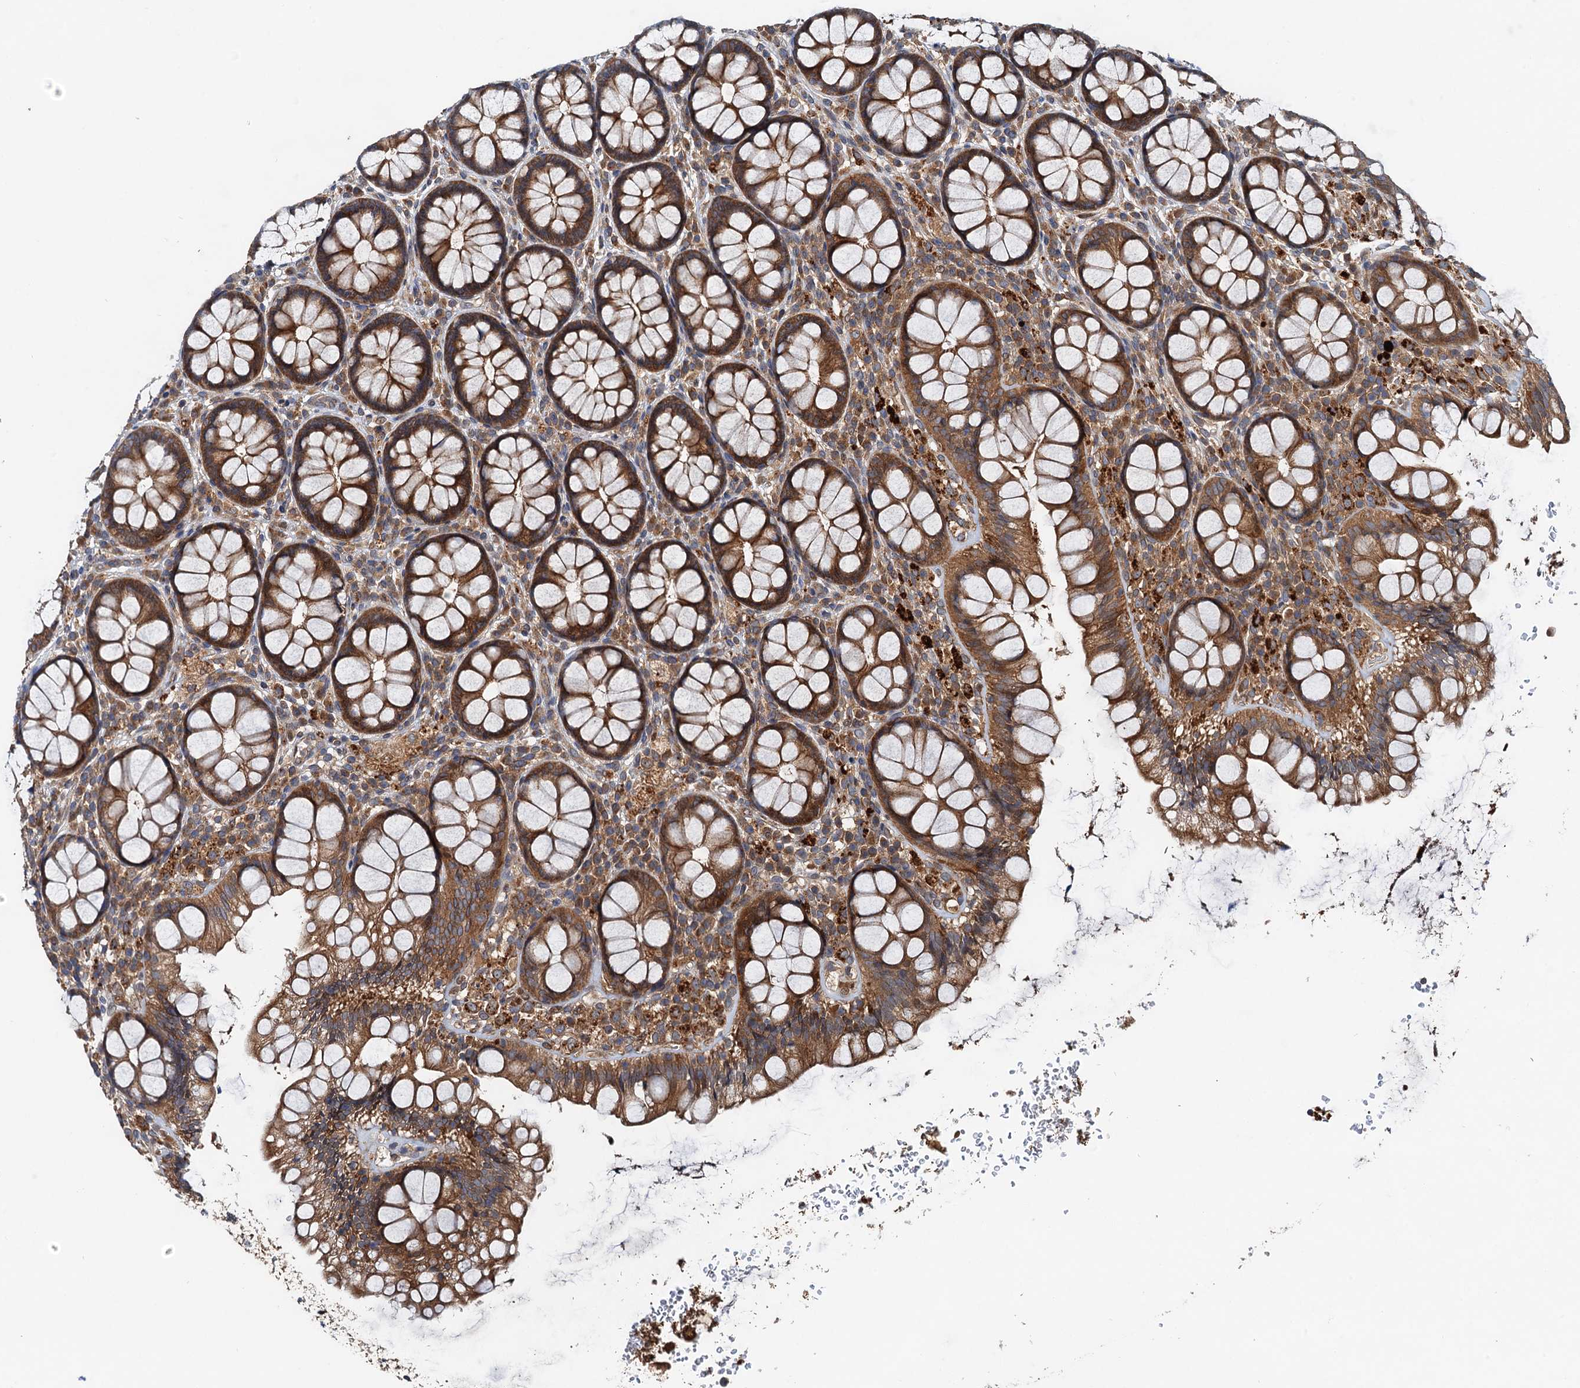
{"staining": {"intensity": "moderate", "quantity": ">75%", "location": "cytoplasmic/membranous"}, "tissue": "rectum", "cell_type": "Glandular cells", "image_type": "normal", "snomed": [{"axis": "morphology", "description": "Normal tissue, NOS"}, {"axis": "topography", "description": "Rectum"}], "caption": "Protein expression by immunohistochemistry exhibits moderate cytoplasmic/membranous positivity in approximately >75% of glandular cells in unremarkable rectum.", "gene": "EFL1", "patient": {"sex": "male", "age": 83}}